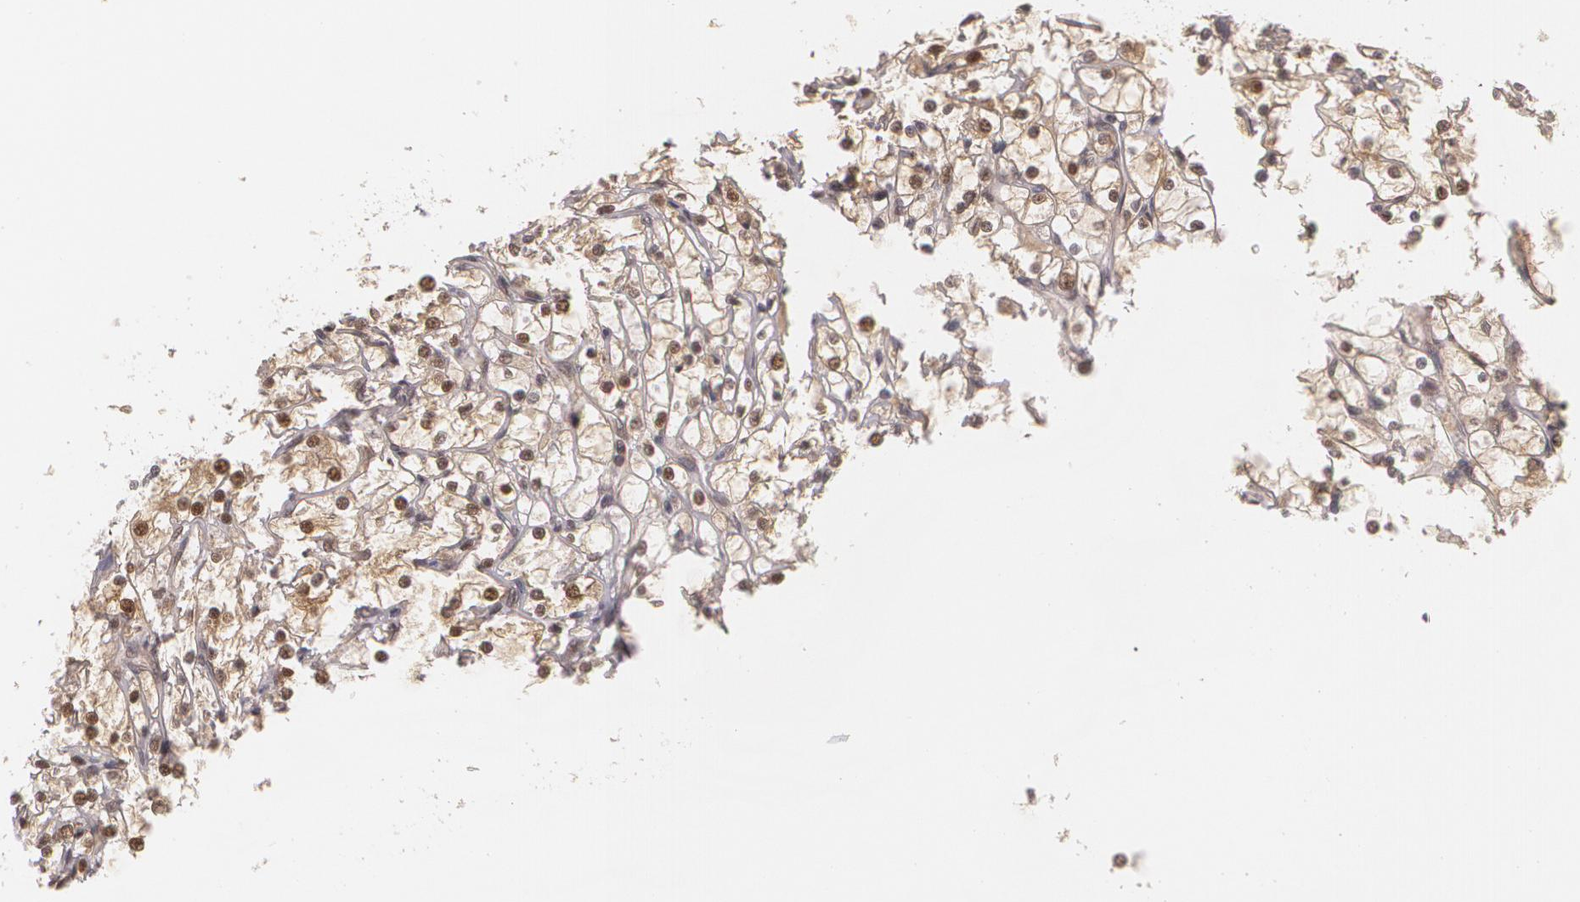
{"staining": {"intensity": "moderate", "quantity": "25%-75%", "location": "nuclear"}, "tissue": "renal cancer", "cell_type": "Tumor cells", "image_type": "cancer", "snomed": [{"axis": "morphology", "description": "Adenocarcinoma, NOS"}, {"axis": "topography", "description": "Kidney"}], "caption": "This is a micrograph of immunohistochemistry (IHC) staining of renal cancer, which shows moderate staining in the nuclear of tumor cells.", "gene": "ALX1", "patient": {"sex": "female", "age": 73}}